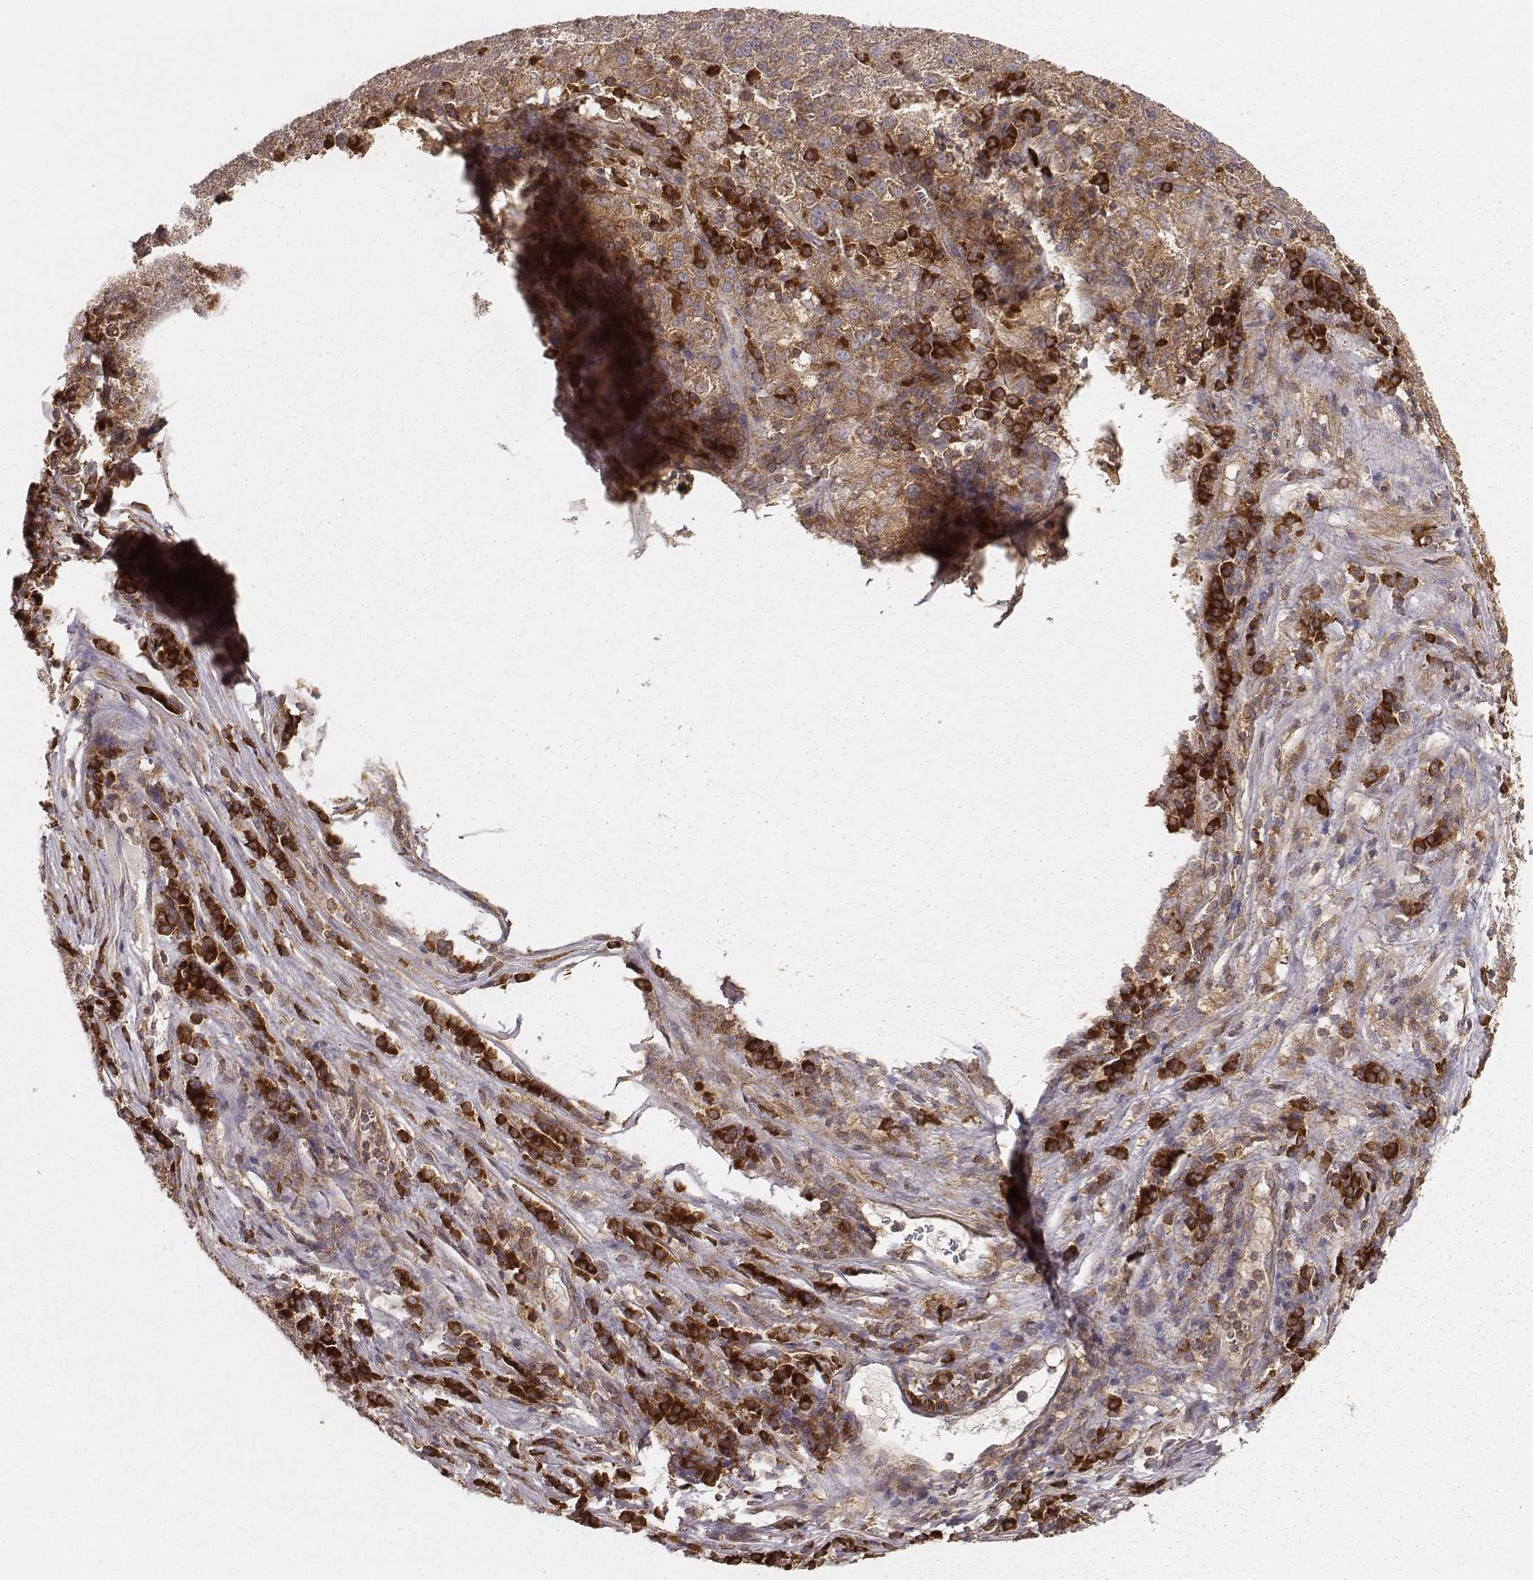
{"staining": {"intensity": "moderate", "quantity": ">75%", "location": "cytoplasmic/membranous"}, "tissue": "liver cancer", "cell_type": "Tumor cells", "image_type": "cancer", "snomed": [{"axis": "morphology", "description": "Carcinoma, Hepatocellular, NOS"}, {"axis": "topography", "description": "Liver"}], "caption": "Immunohistochemical staining of human liver cancer shows moderate cytoplasmic/membranous protein staining in about >75% of tumor cells.", "gene": "CARS1", "patient": {"sex": "female", "age": 60}}